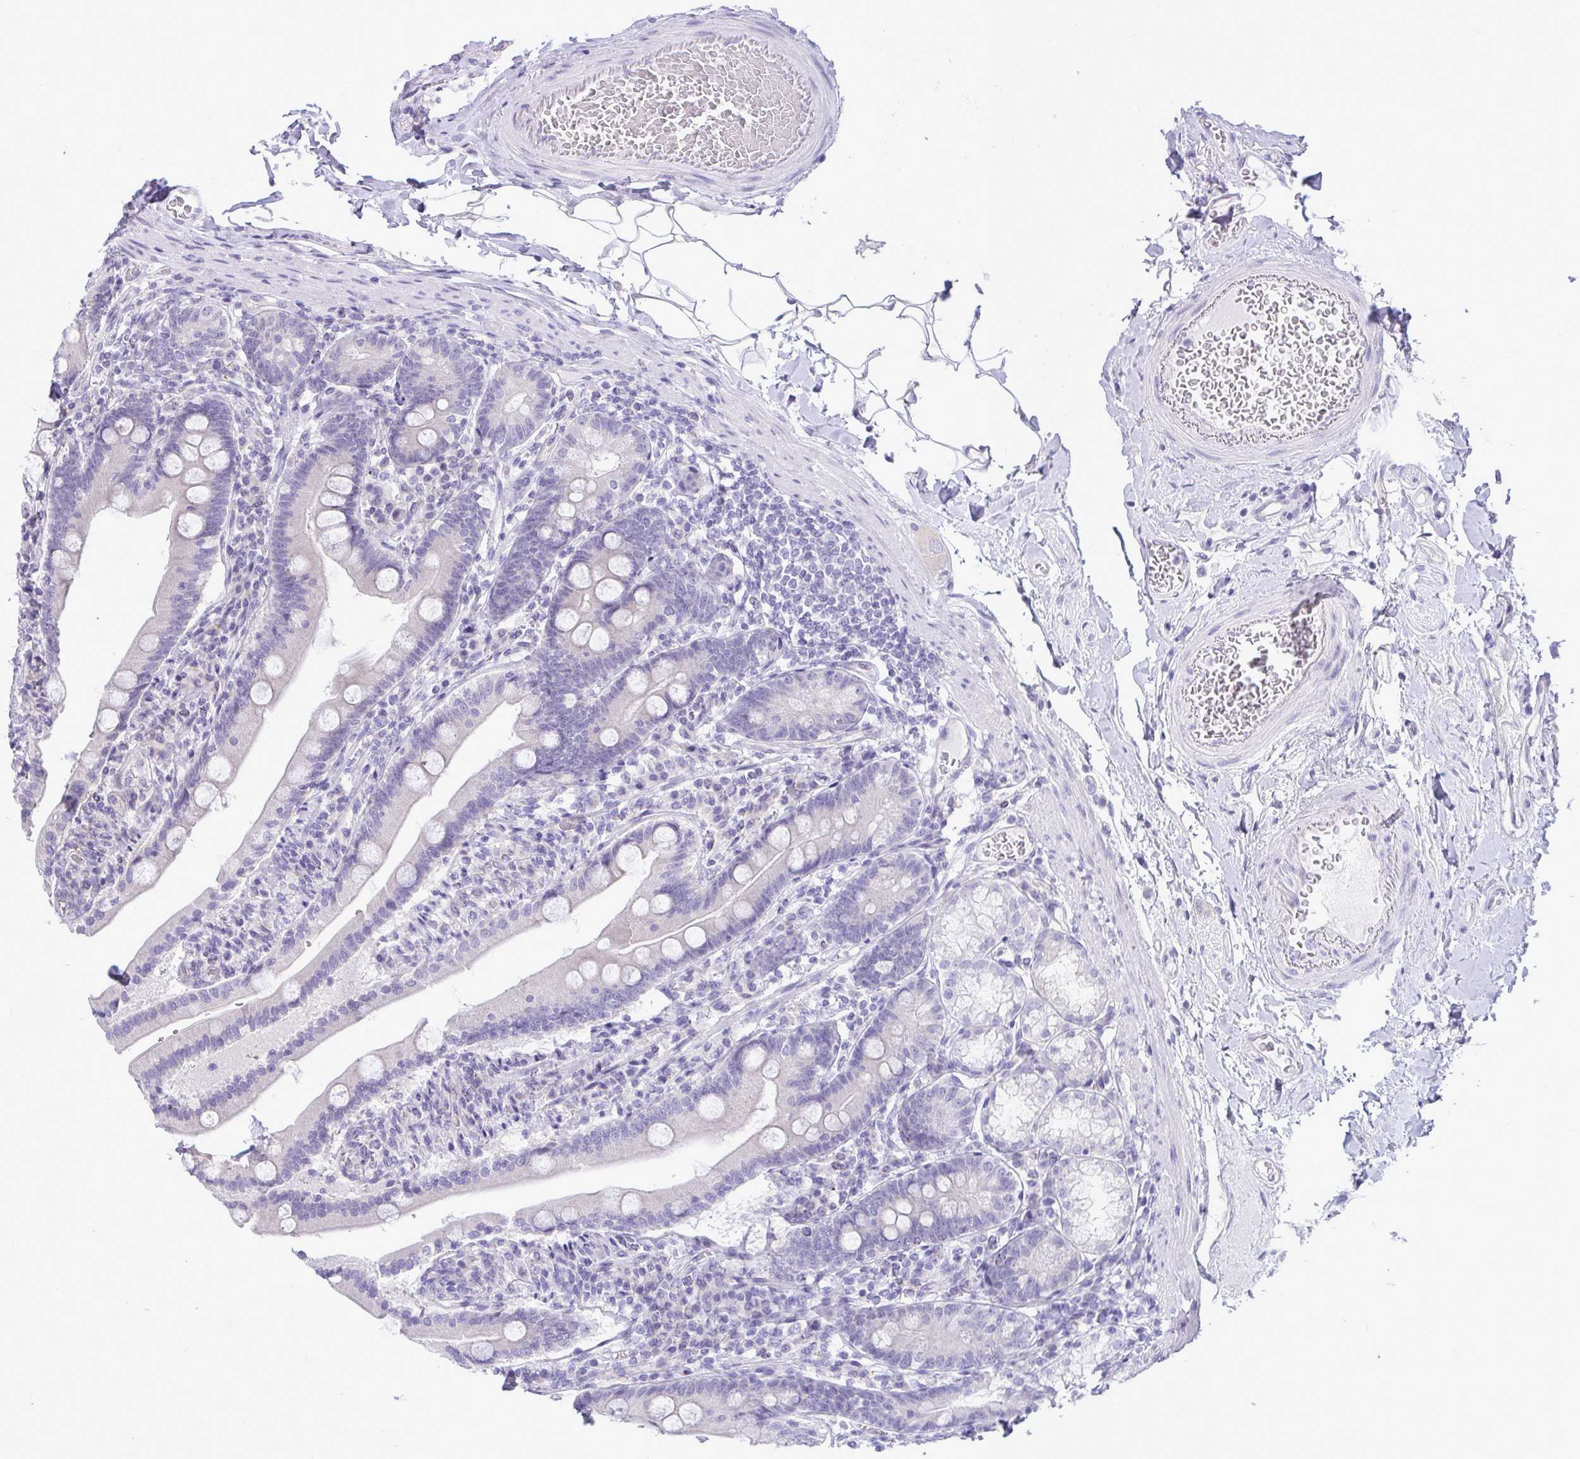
{"staining": {"intensity": "negative", "quantity": "none", "location": "none"}, "tissue": "duodenum", "cell_type": "Glandular cells", "image_type": "normal", "snomed": [{"axis": "morphology", "description": "Normal tissue, NOS"}, {"axis": "topography", "description": "Duodenum"}], "caption": "Immunohistochemical staining of benign duodenum displays no significant positivity in glandular cells.", "gene": "C4orf33", "patient": {"sex": "female", "age": 67}}